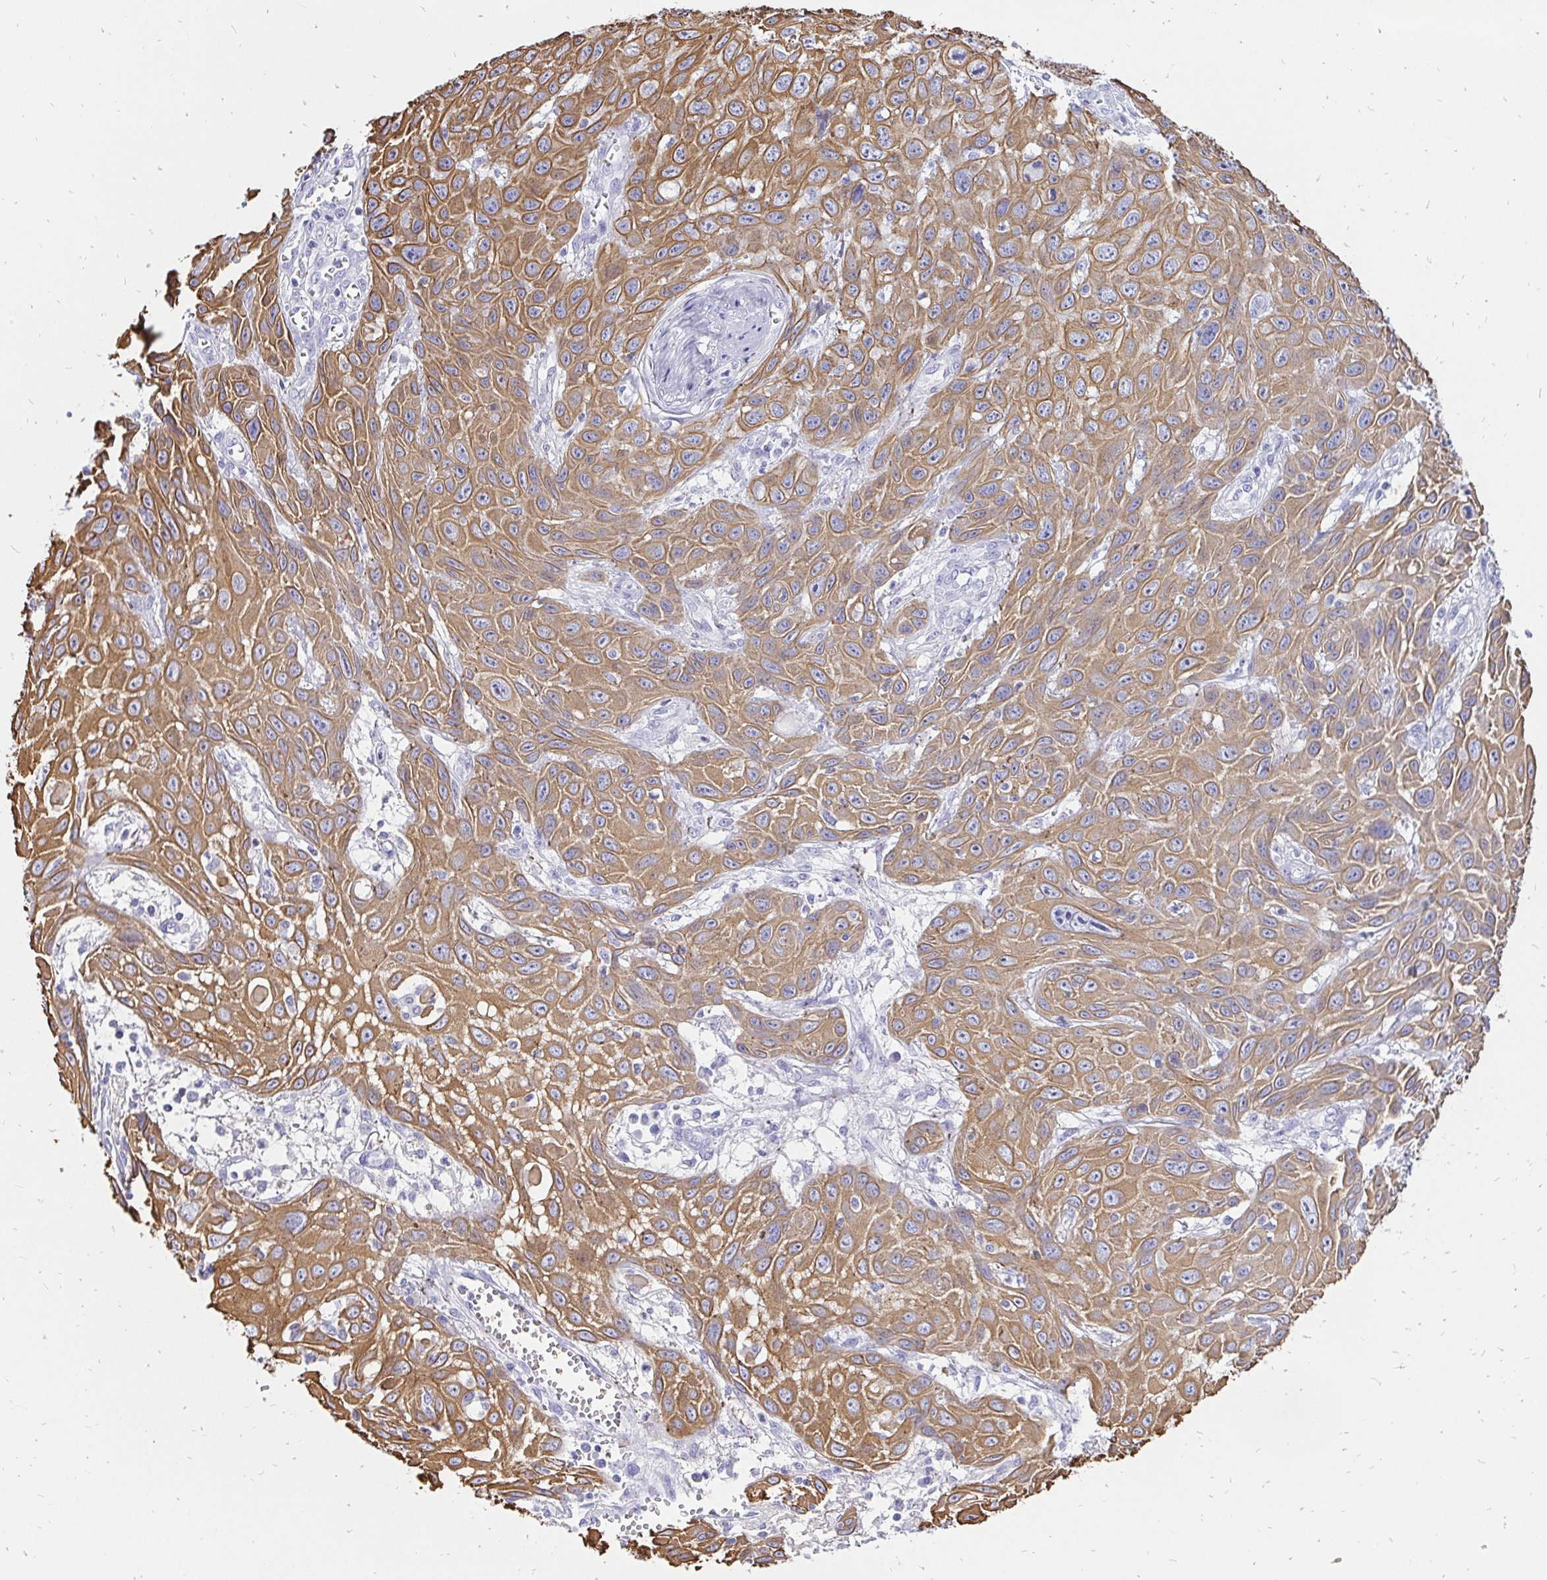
{"staining": {"intensity": "moderate", "quantity": ">75%", "location": "cytoplasmic/membranous"}, "tissue": "skin cancer", "cell_type": "Tumor cells", "image_type": "cancer", "snomed": [{"axis": "morphology", "description": "Squamous cell carcinoma, NOS"}, {"axis": "topography", "description": "Skin"}, {"axis": "topography", "description": "Vulva"}], "caption": "A brown stain shows moderate cytoplasmic/membranous positivity of a protein in skin cancer tumor cells.", "gene": "KRT13", "patient": {"sex": "female", "age": 71}}